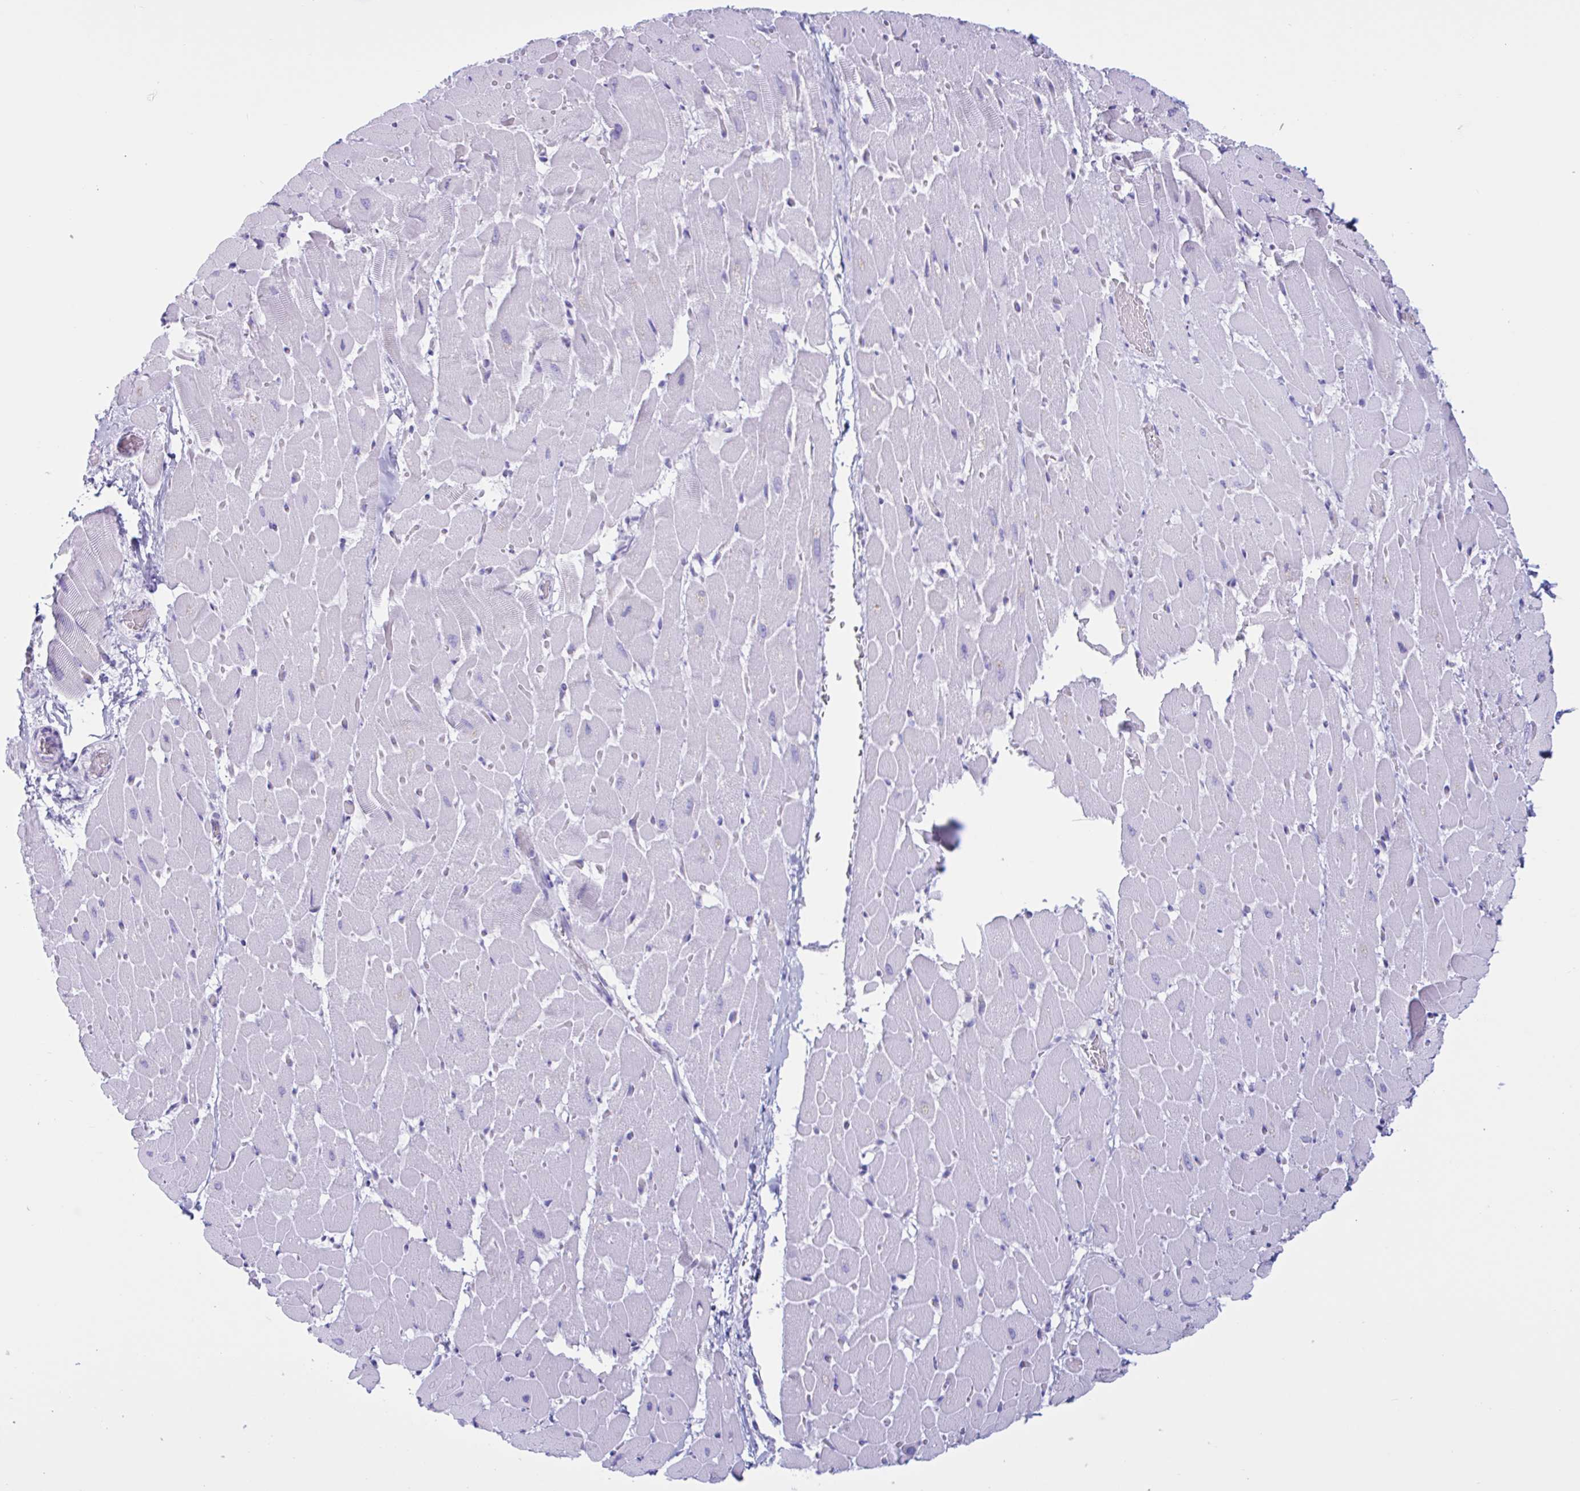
{"staining": {"intensity": "negative", "quantity": "none", "location": "none"}, "tissue": "heart muscle", "cell_type": "Cardiomyocytes", "image_type": "normal", "snomed": [{"axis": "morphology", "description": "Normal tissue, NOS"}, {"axis": "topography", "description": "Heart"}], "caption": "Immunohistochemistry image of unremarkable heart muscle stained for a protein (brown), which reveals no staining in cardiomyocytes. Nuclei are stained in blue.", "gene": "MRGPRG", "patient": {"sex": "male", "age": 37}}